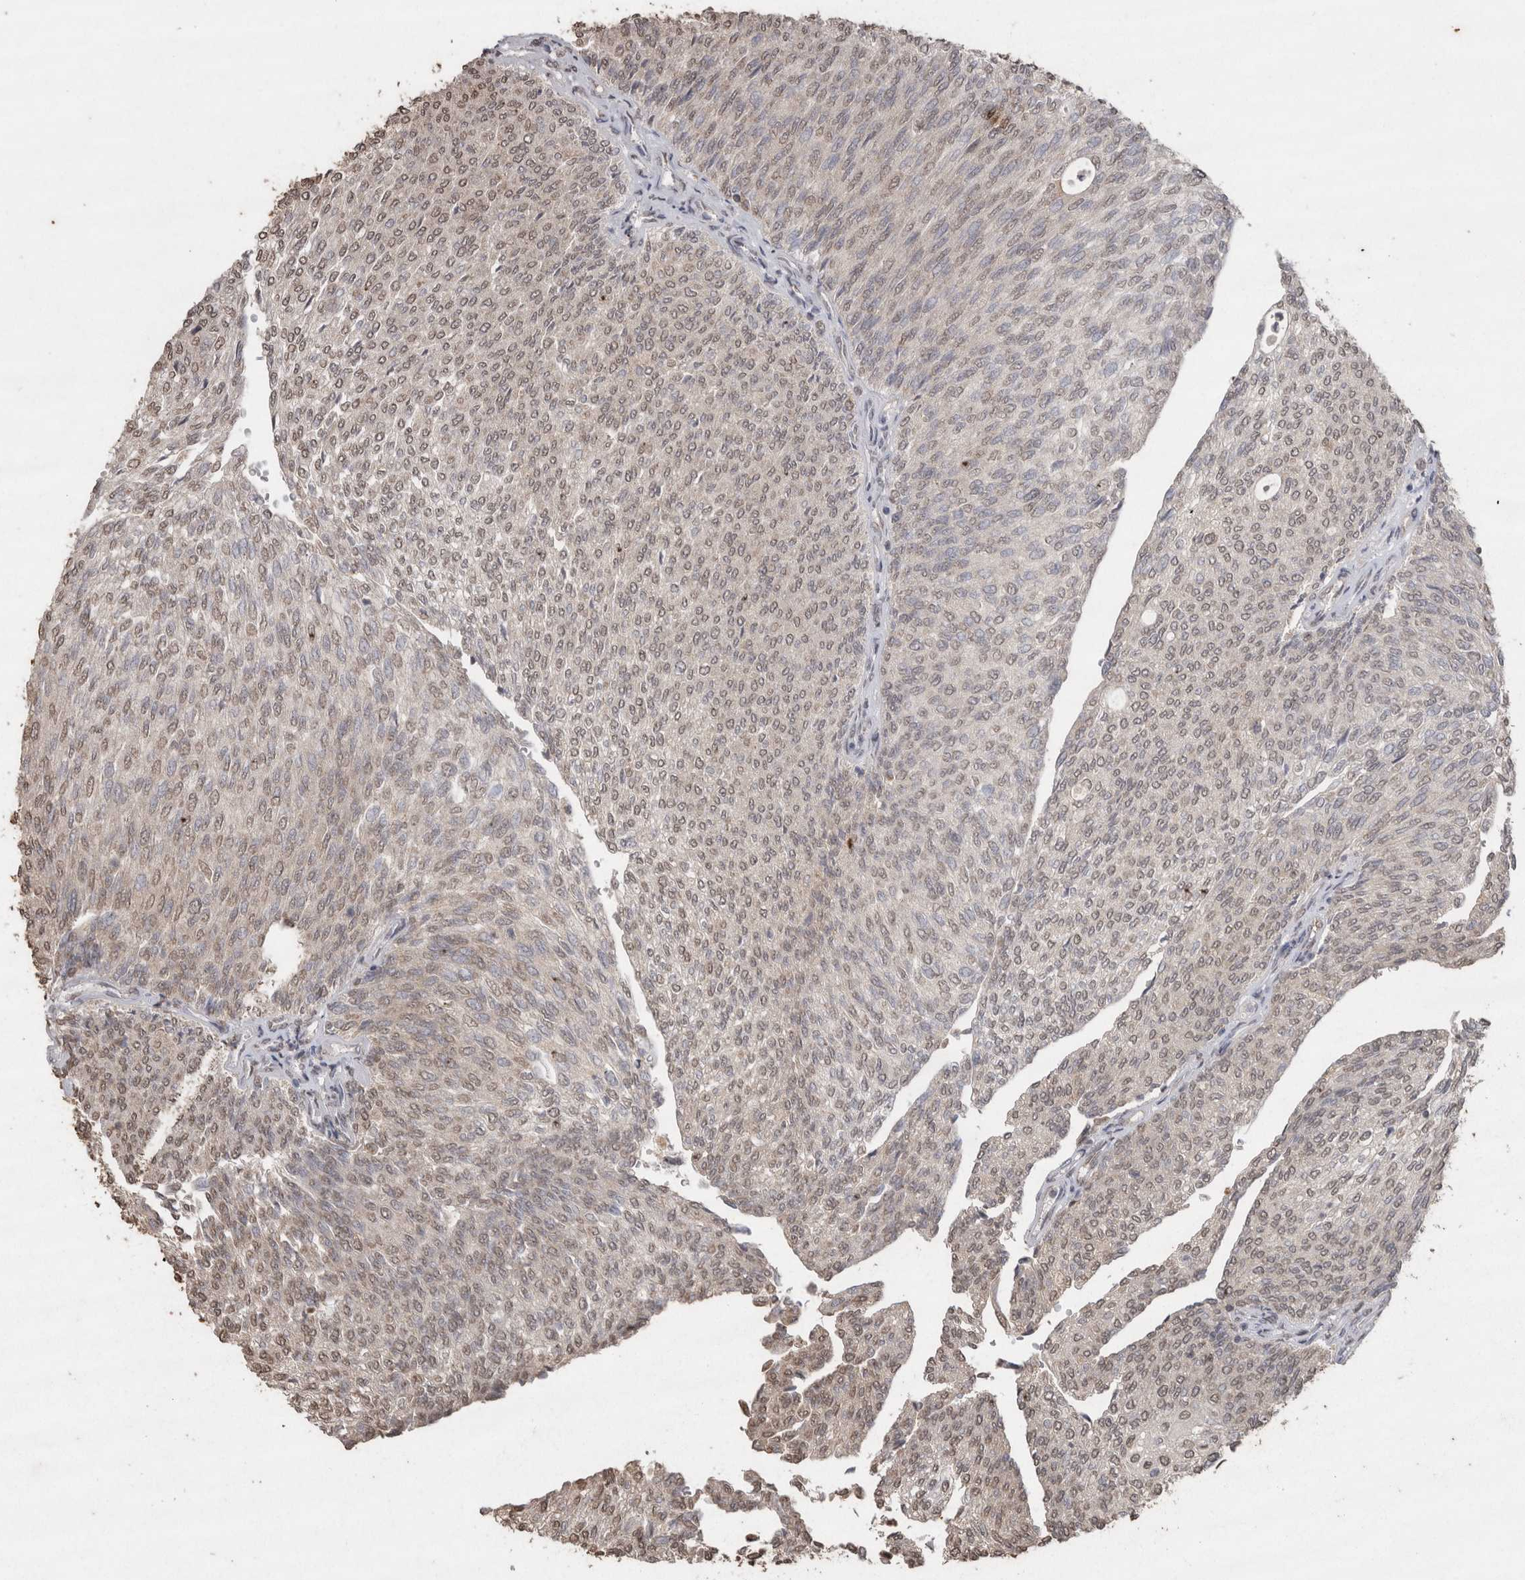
{"staining": {"intensity": "weak", "quantity": ">75%", "location": "nuclear"}, "tissue": "urothelial cancer", "cell_type": "Tumor cells", "image_type": "cancer", "snomed": [{"axis": "morphology", "description": "Urothelial carcinoma, Low grade"}, {"axis": "topography", "description": "Urinary bladder"}], "caption": "The micrograph reveals immunohistochemical staining of urothelial cancer. There is weak nuclear expression is identified in approximately >75% of tumor cells. (DAB IHC with brightfield microscopy, high magnification).", "gene": "CRELD2", "patient": {"sex": "female", "age": 79}}